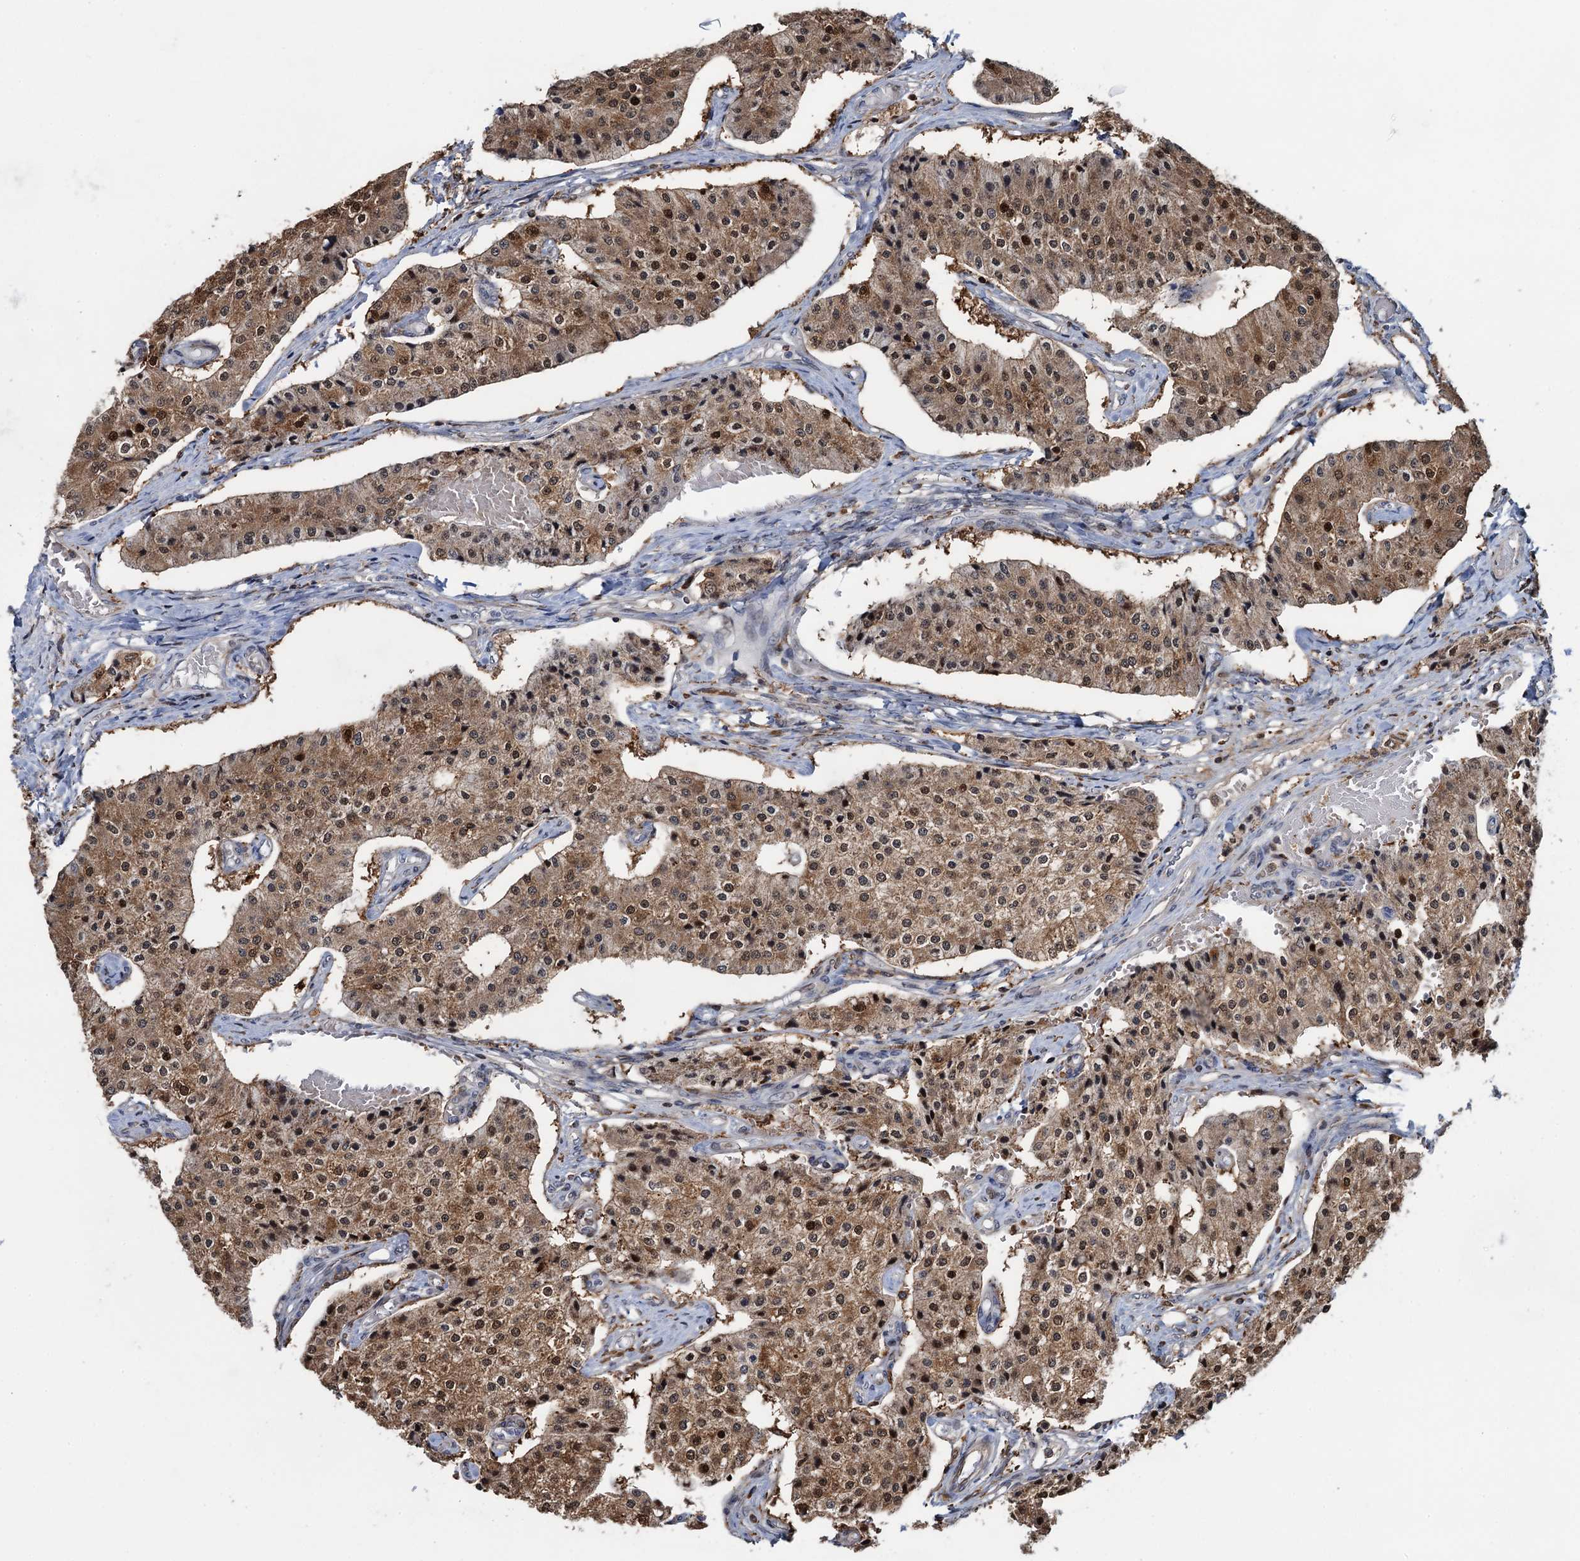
{"staining": {"intensity": "moderate", "quantity": ">75%", "location": "cytoplasmic/membranous,nuclear"}, "tissue": "carcinoid", "cell_type": "Tumor cells", "image_type": "cancer", "snomed": [{"axis": "morphology", "description": "Carcinoid, malignant, NOS"}, {"axis": "topography", "description": "Colon"}], "caption": "IHC staining of malignant carcinoid, which displays medium levels of moderate cytoplasmic/membranous and nuclear staining in about >75% of tumor cells indicating moderate cytoplasmic/membranous and nuclear protein staining. The staining was performed using DAB (3,3'-diaminobenzidine) (brown) for protein detection and nuclei were counterstained in hematoxylin (blue).", "gene": "CCDC102A", "patient": {"sex": "female", "age": 52}}